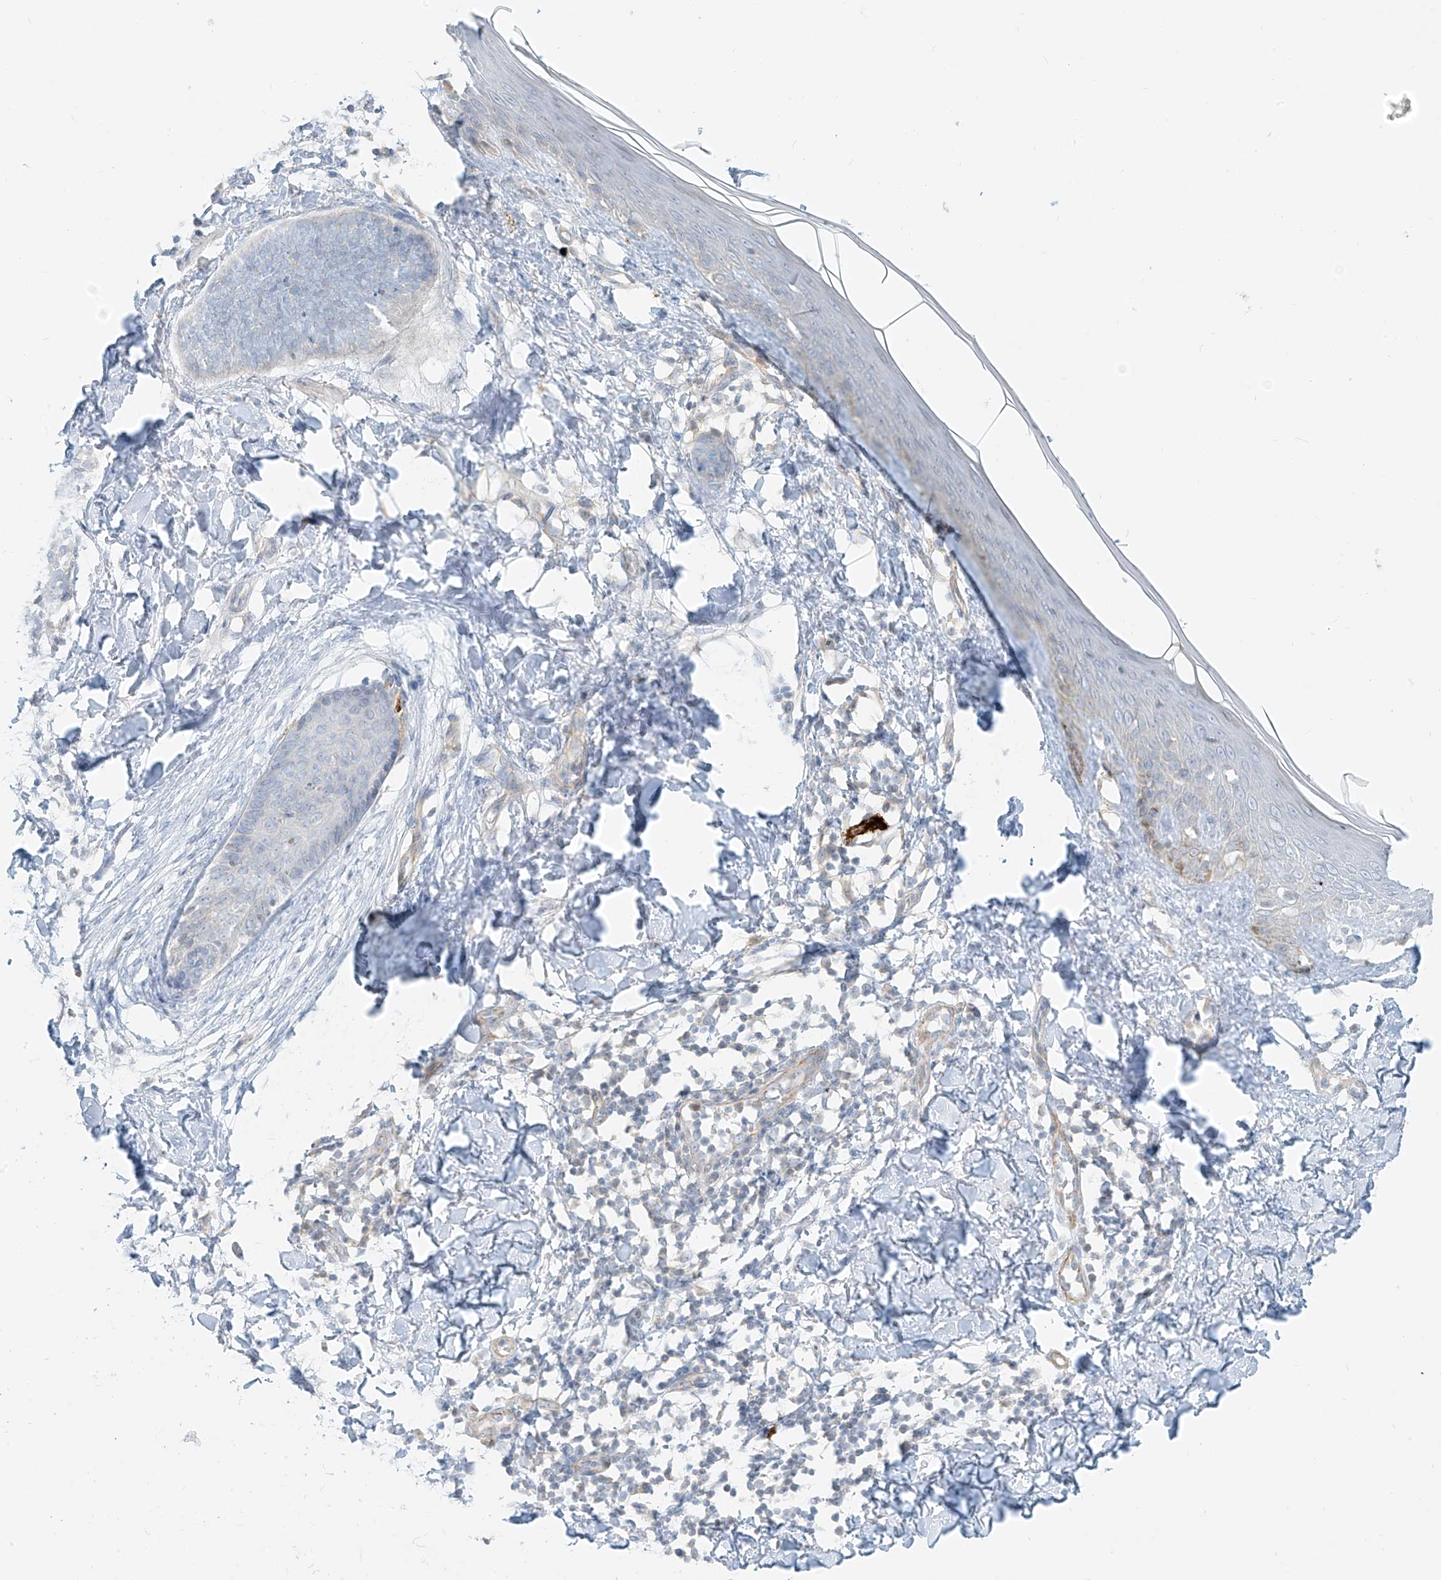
{"staining": {"intensity": "negative", "quantity": "none", "location": "none"}, "tissue": "skin cancer", "cell_type": "Tumor cells", "image_type": "cancer", "snomed": [{"axis": "morphology", "description": "Normal tissue, NOS"}, {"axis": "morphology", "description": "Basal cell carcinoma"}, {"axis": "topography", "description": "Skin"}], "caption": "This is a image of IHC staining of skin basal cell carcinoma, which shows no positivity in tumor cells.", "gene": "C2orf42", "patient": {"sex": "male", "age": 50}}